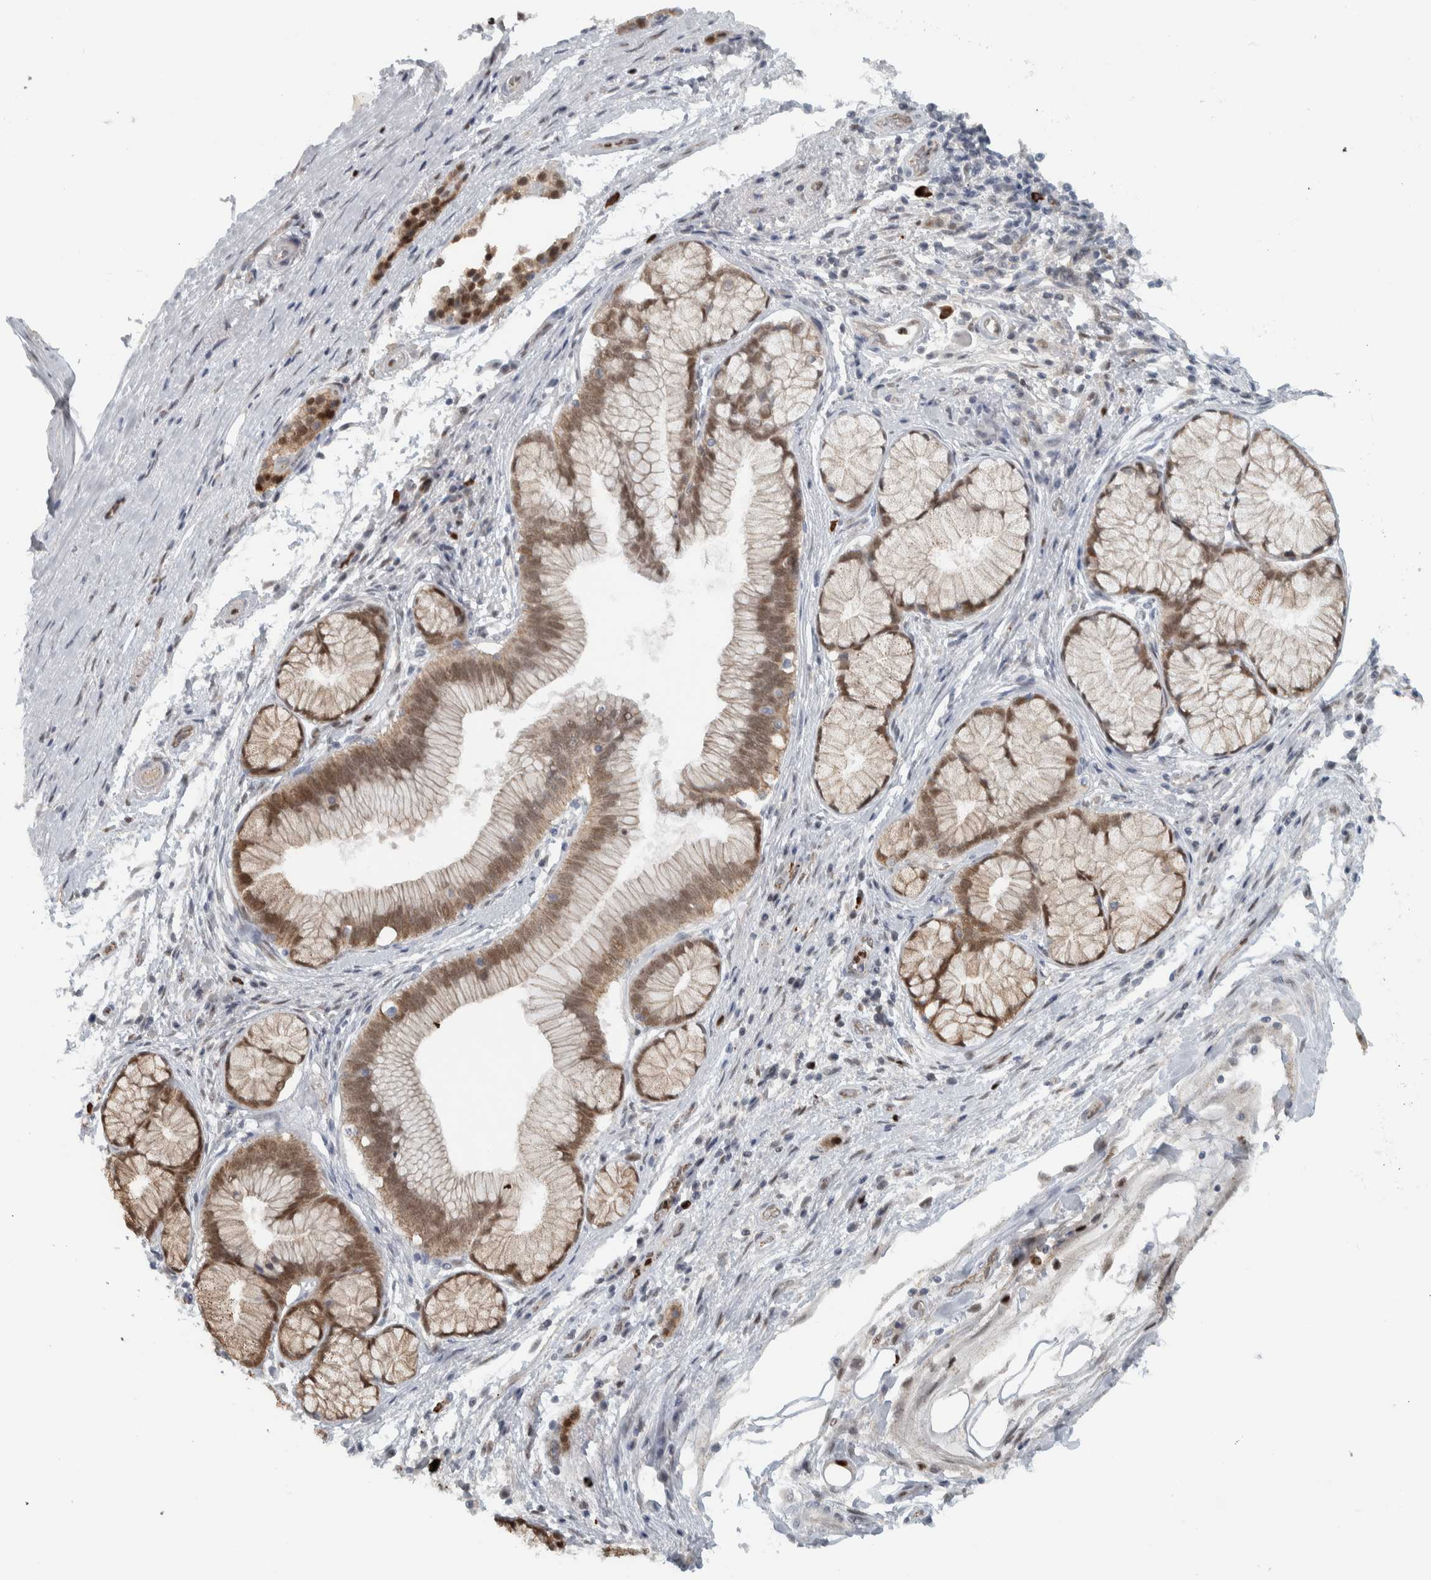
{"staining": {"intensity": "moderate", "quantity": ">75%", "location": "cytoplasmic/membranous,nuclear"}, "tissue": "pancreatic cancer", "cell_type": "Tumor cells", "image_type": "cancer", "snomed": [{"axis": "morphology", "description": "Adenocarcinoma, NOS"}, {"axis": "topography", "description": "Pancreas"}], "caption": "Protein positivity by IHC displays moderate cytoplasmic/membranous and nuclear positivity in about >75% of tumor cells in pancreatic cancer (adenocarcinoma).", "gene": "ADPRM", "patient": {"sex": "female", "age": 70}}